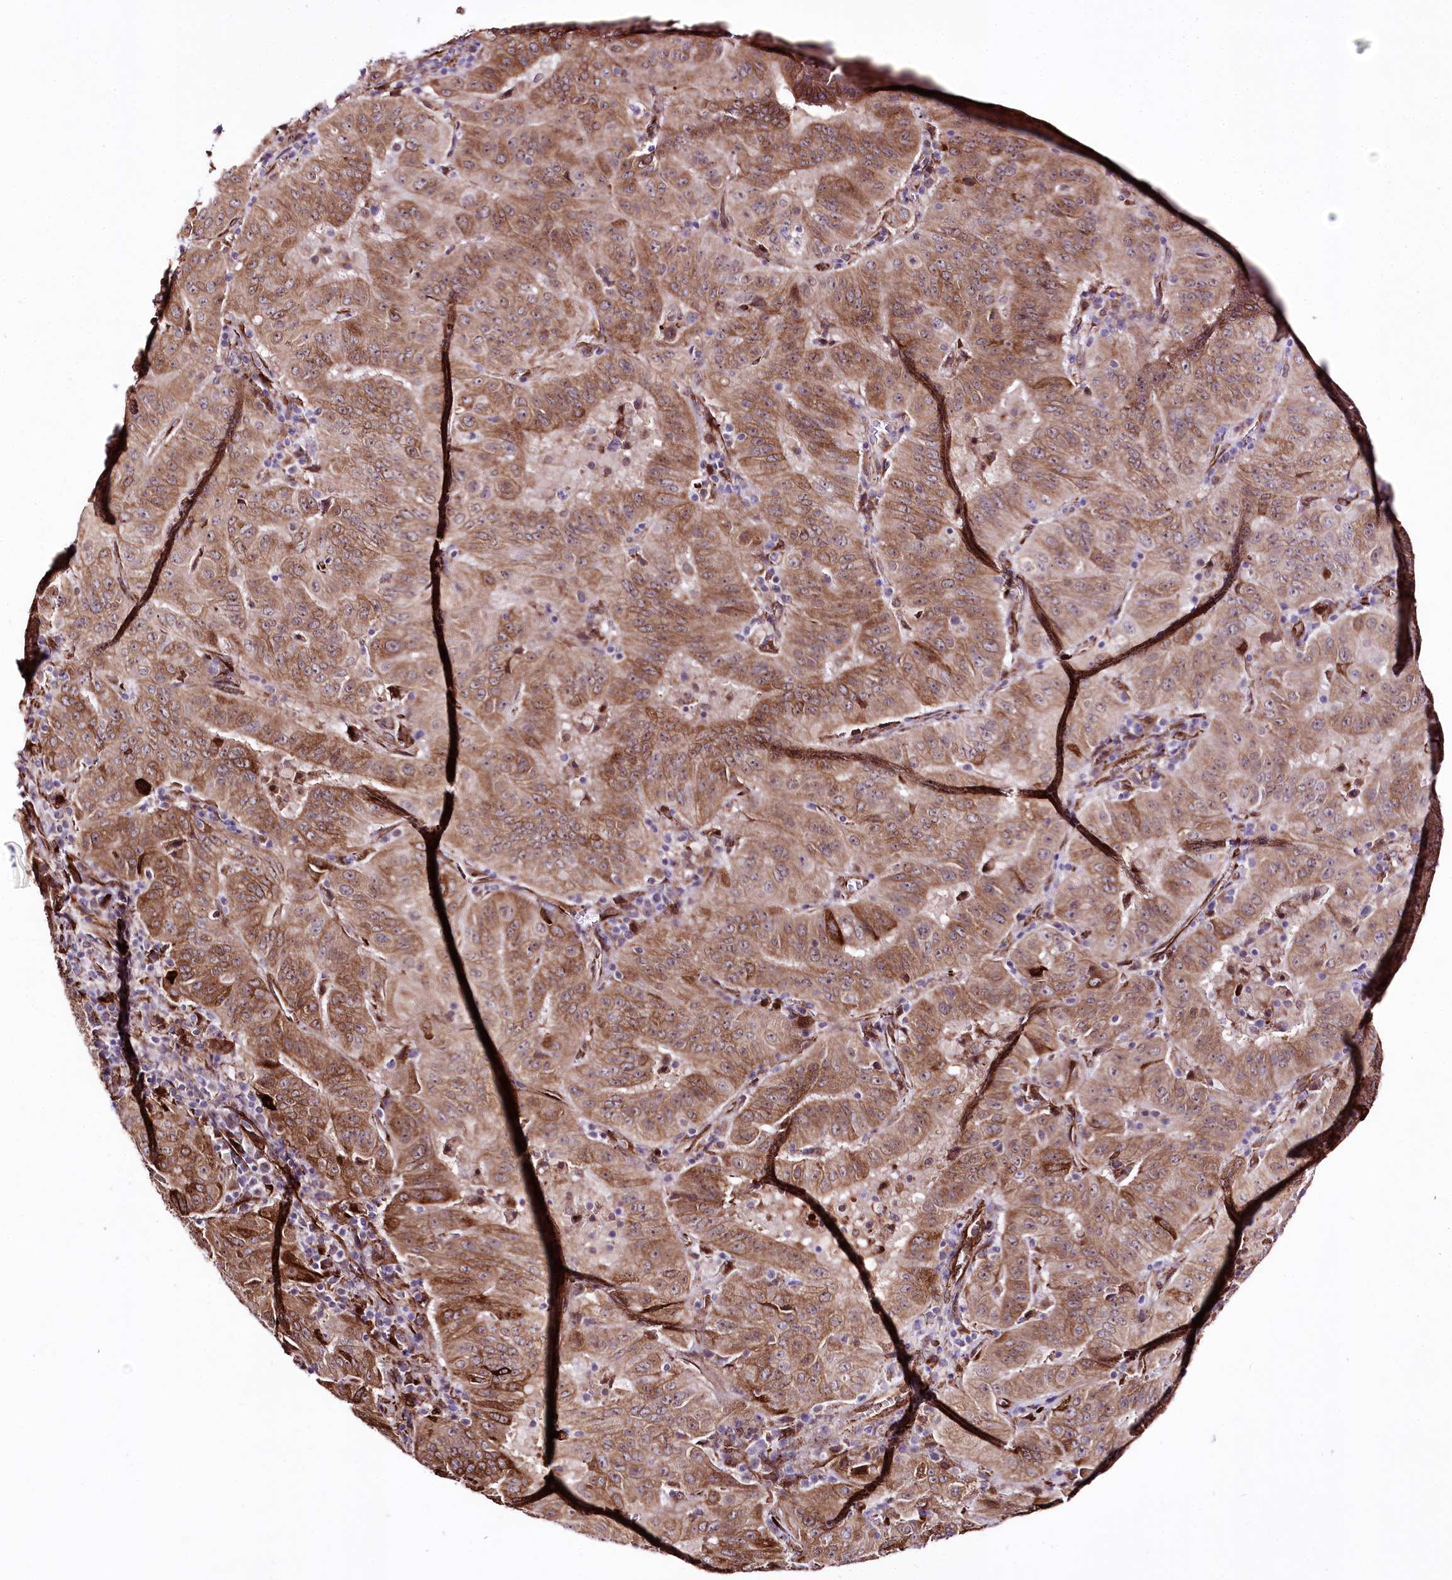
{"staining": {"intensity": "strong", "quantity": ">75%", "location": "cytoplasmic/membranous"}, "tissue": "pancreatic cancer", "cell_type": "Tumor cells", "image_type": "cancer", "snomed": [{"axis": "morphology", "description": "Adenocarcinoma, NOS"}, {"axis": "topography", "description": "Pancreas"}], "caption": "Human pancreatic adenocarcinoma stained with a brown dye shows strong cytoplasmic/membranous positive positivity in about >75% of tumor cells.", "gene": "WWC1", "patient": {"sex": "male", "age": 63}}